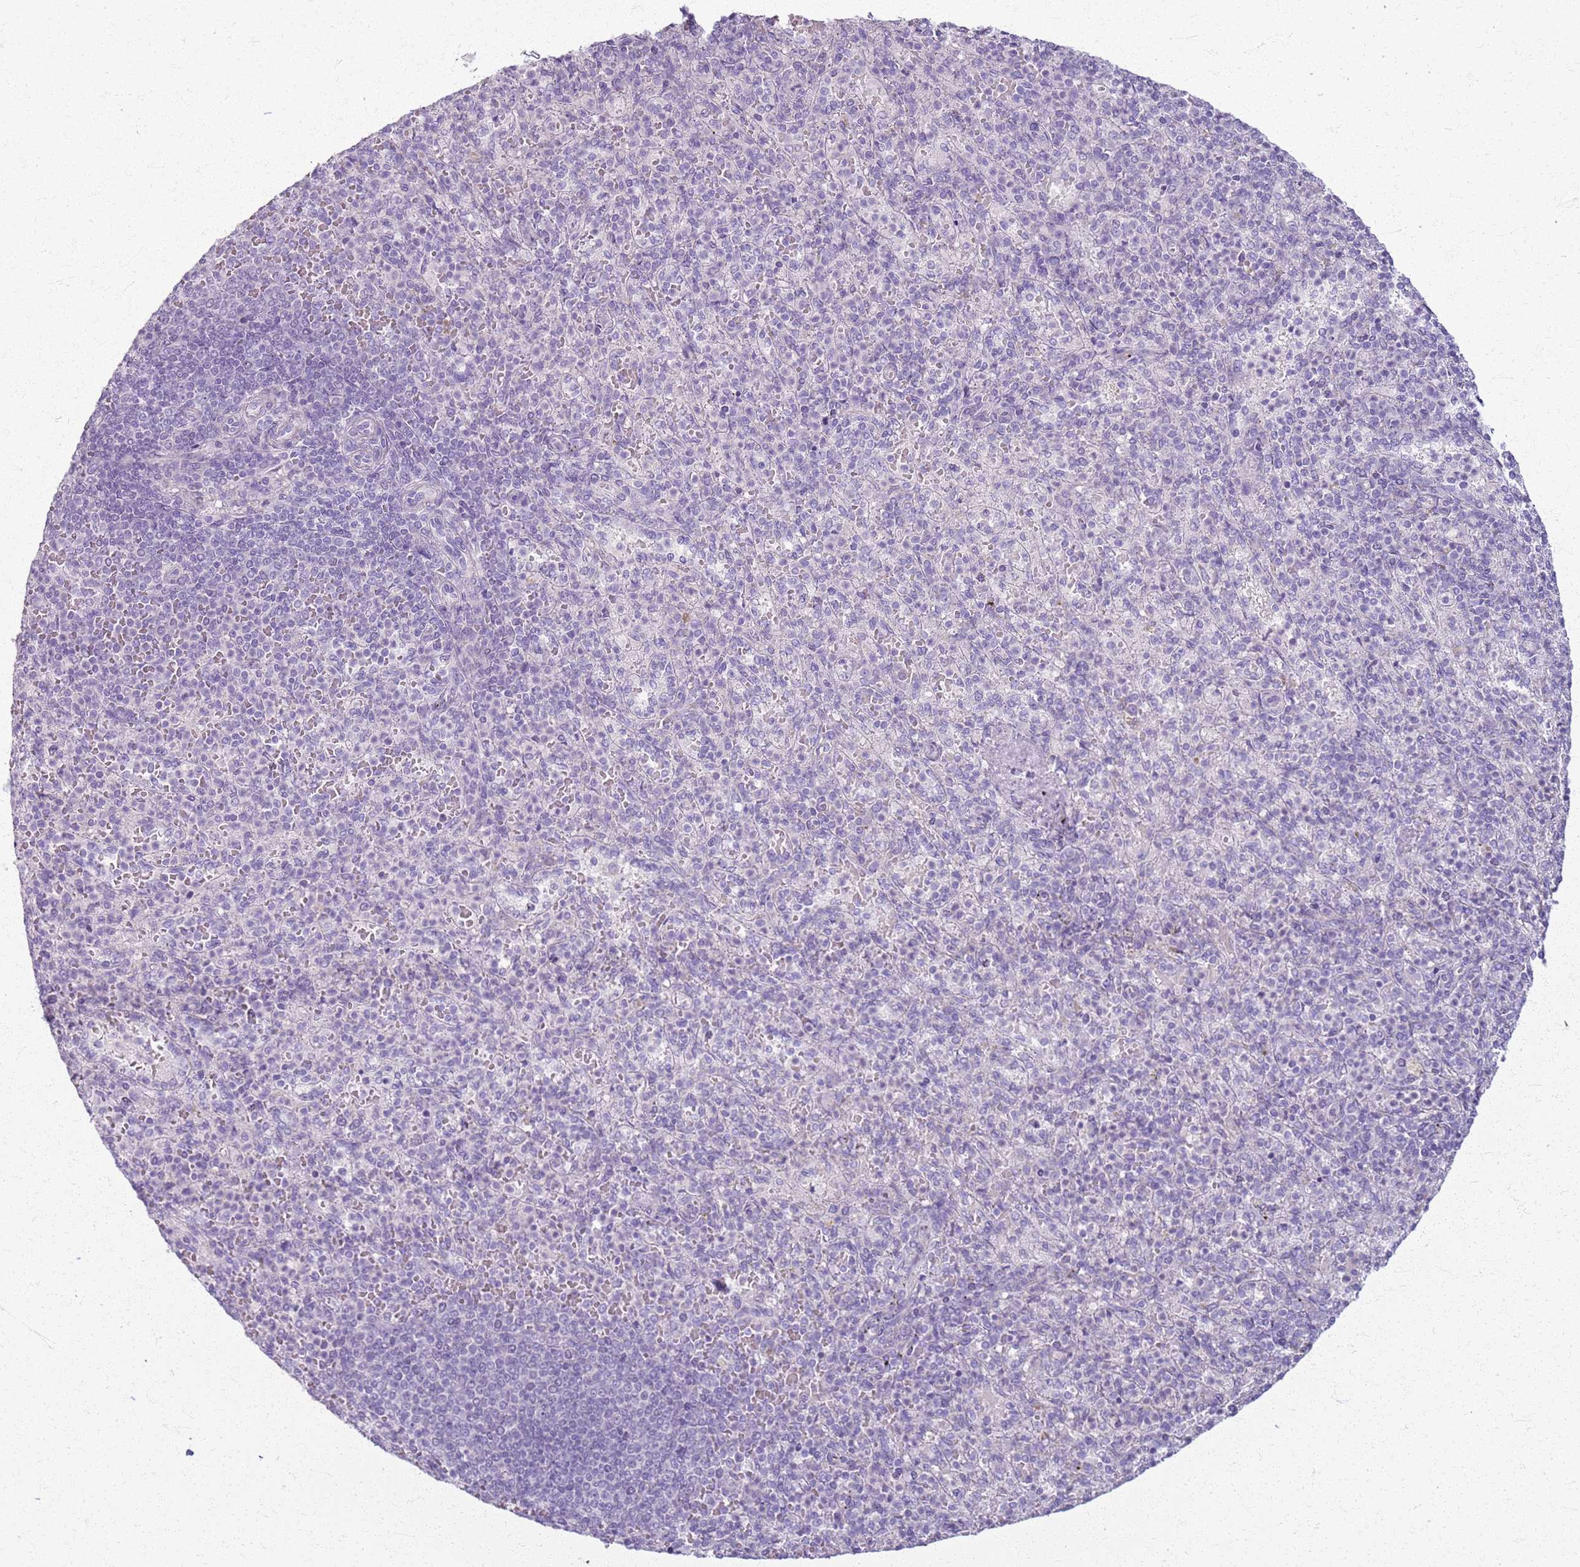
{"staining": {"intensity": "negative", "quantity": "none", "location": "none"}, "tissue": "spleen", "cell_type": "Cells in red pulp", "image_type": "normal", "snomed": [{"axis": "morphology", "description": "Normal tissue, NOS"}, {"axis": "topography", "description": "Spleen"}], "caption": "DAB immunohistochemical staining of unremarkable spleen reveals no significant expression in cells in red pulp. (DAB (3,3'-diaminobenzidine) immunohistochemistry visualized using brightfield microscopy, high magnification).", "gene": "CSRP3", "patient": {"sex": "female", "age": 74}}